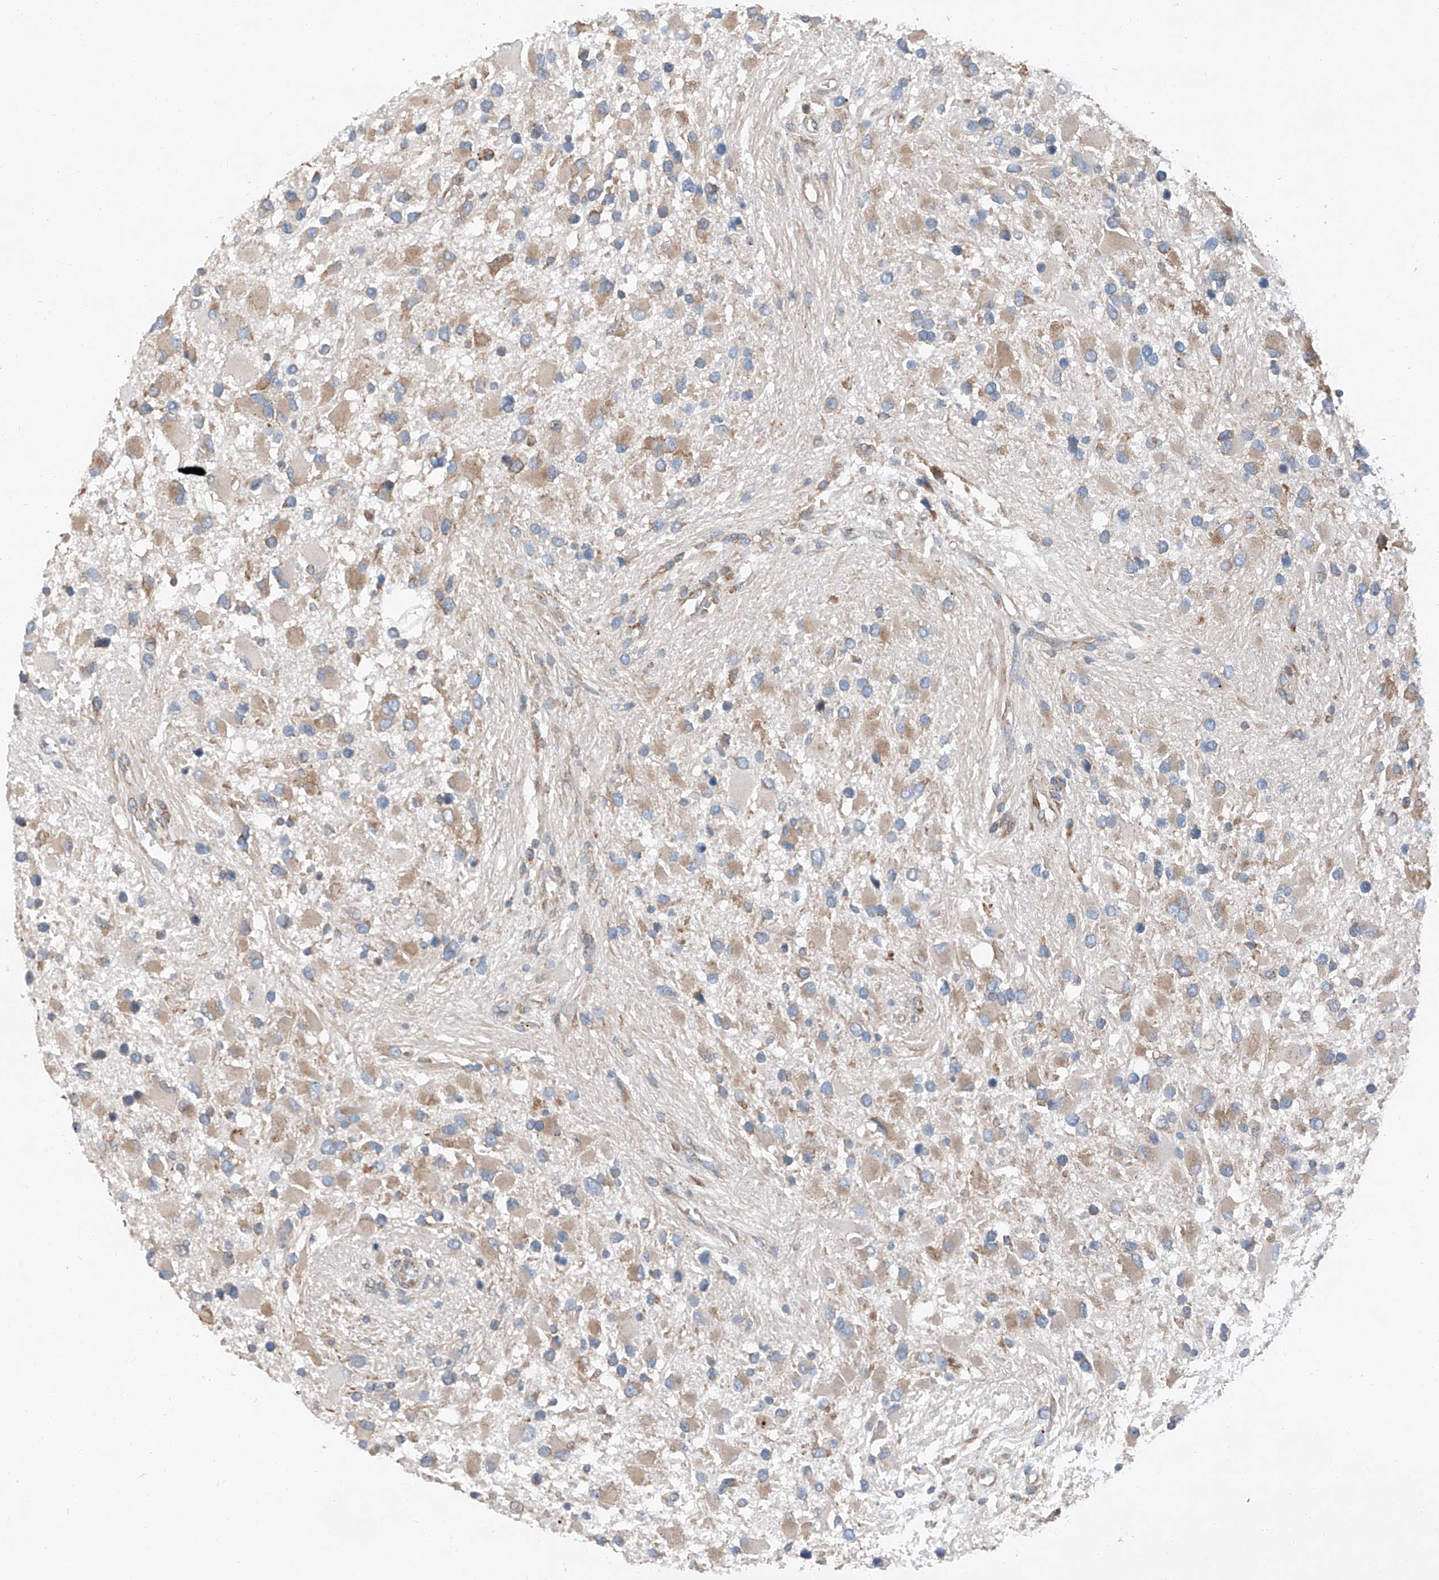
{"staining": {"intensity": "weak", "quantity": ">75%", "location": "cytoplasmic/membranous"}, "tissue": "glioma", "cell_type": "Tumor cells", "image_type": "cancer", "snomed": [{"axis": "morphology", "description": "Glioma, malignant, High grade"}, {"axis": "topography", "description": "Brain"}], "caption": "IHC (DAB (3,3'-diaminobenzidine)) staining of human high-grade glioma (malignant) shows weak cytoplasmic/membranous protein expression in approximately >75% of tumor cells.", "gene": "ZC3H15", "patient": {"sex": "male", "age": 53}}